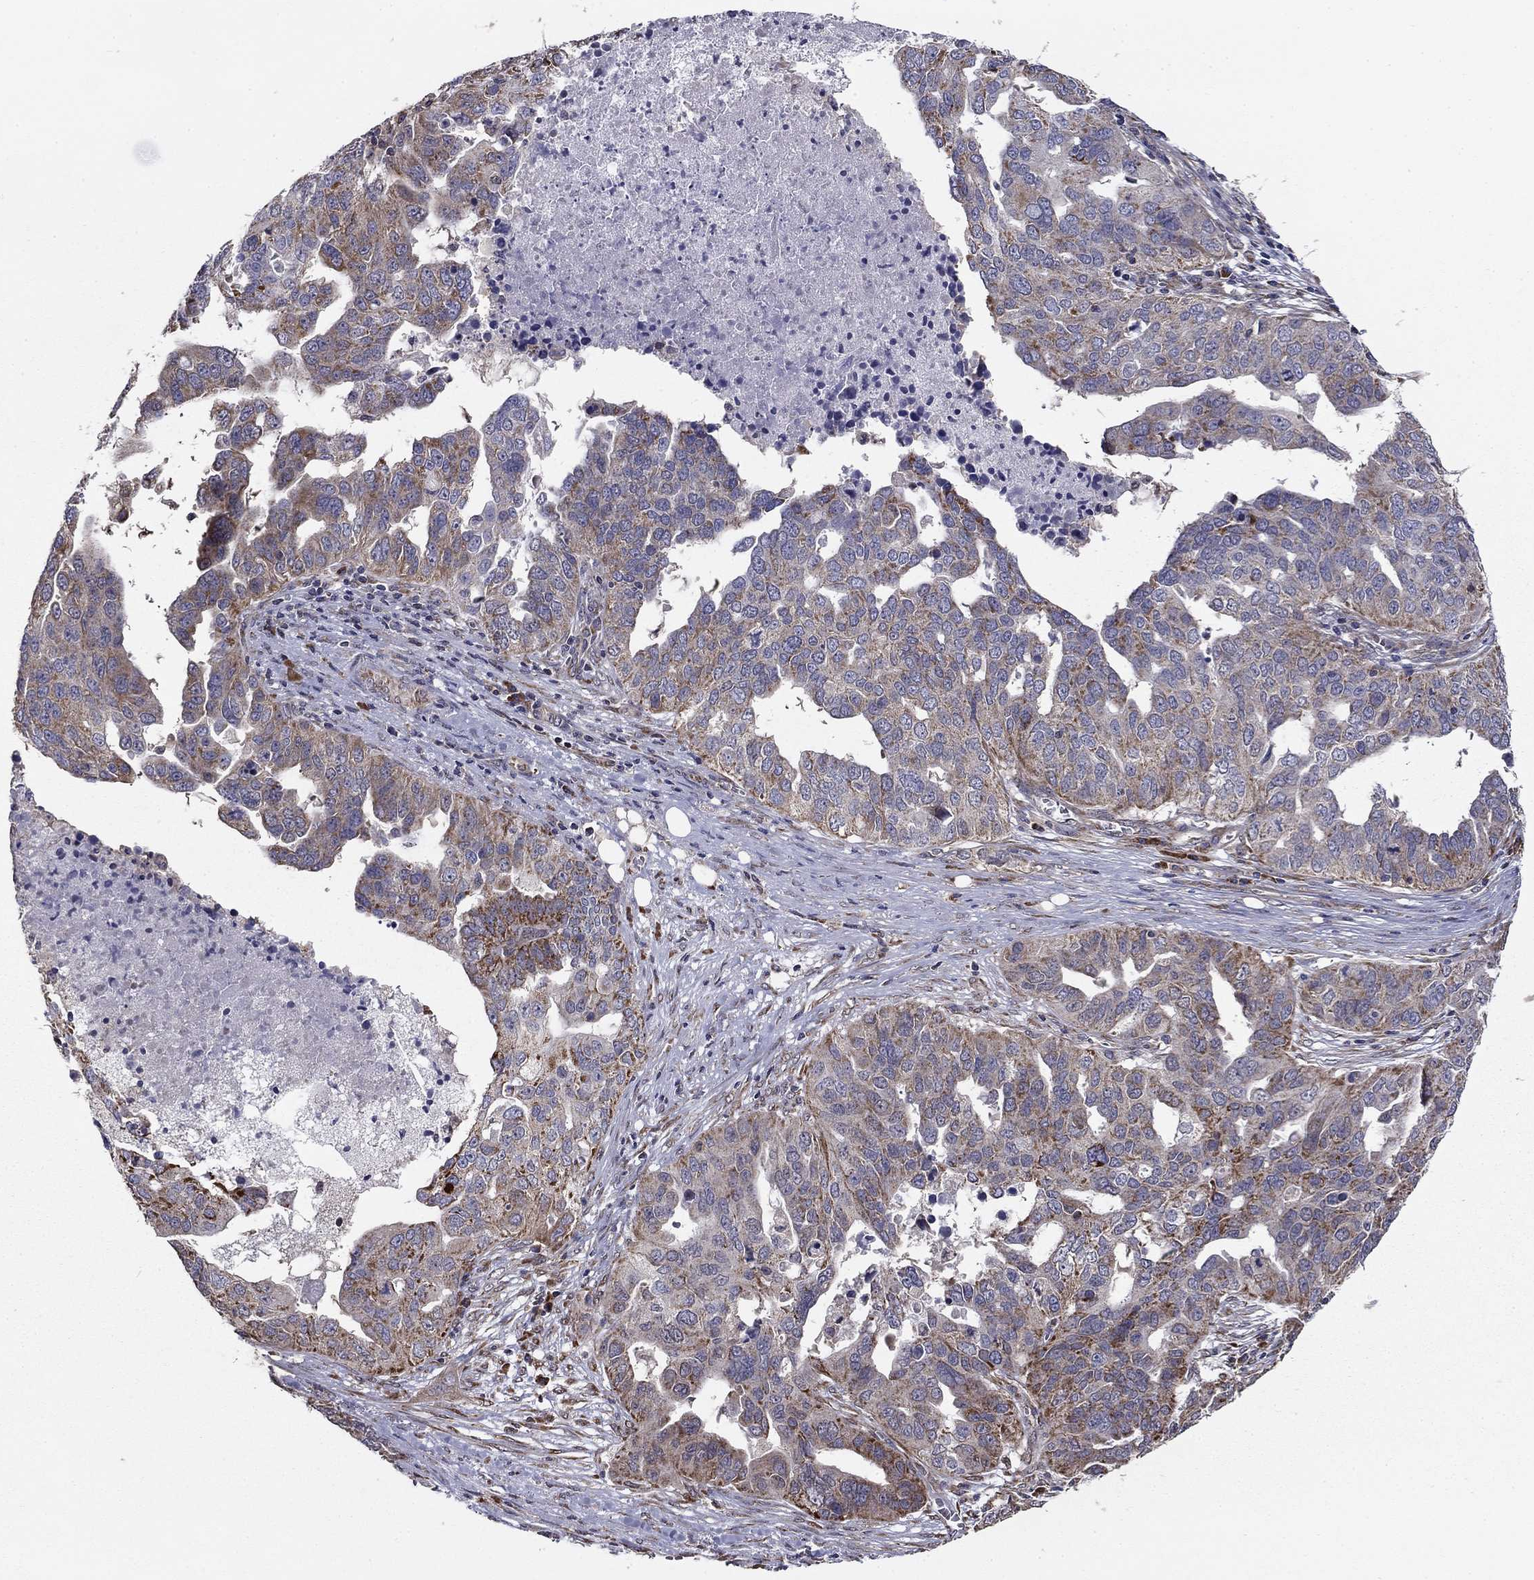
{"staining": {"intensity": "moderate", "quantity": "25%-75%", "location": "cytoplasmic/membranous"}, "tissue": "ovarian cancer", "cell_type": "Tumor cells", "image_type": "cancer", "snomed": [{"axis": "morphology", "description": "Carcinoma, endometroid"}, {"axis": "topography", "description": "Soft tissue"}, {"axis": "topography", "description": "Ovary"}], "caption": "Immunohistochemistry image of endometroid carcinoma (ovarian) stained for a protein (brown), which shows medium levels of moderate cytoplasmic/membranous positivity in approximately 25%-75% of tumor cells.", "gene": "NKIRAS1", "patient": {"sex": "female", "age": 52}}